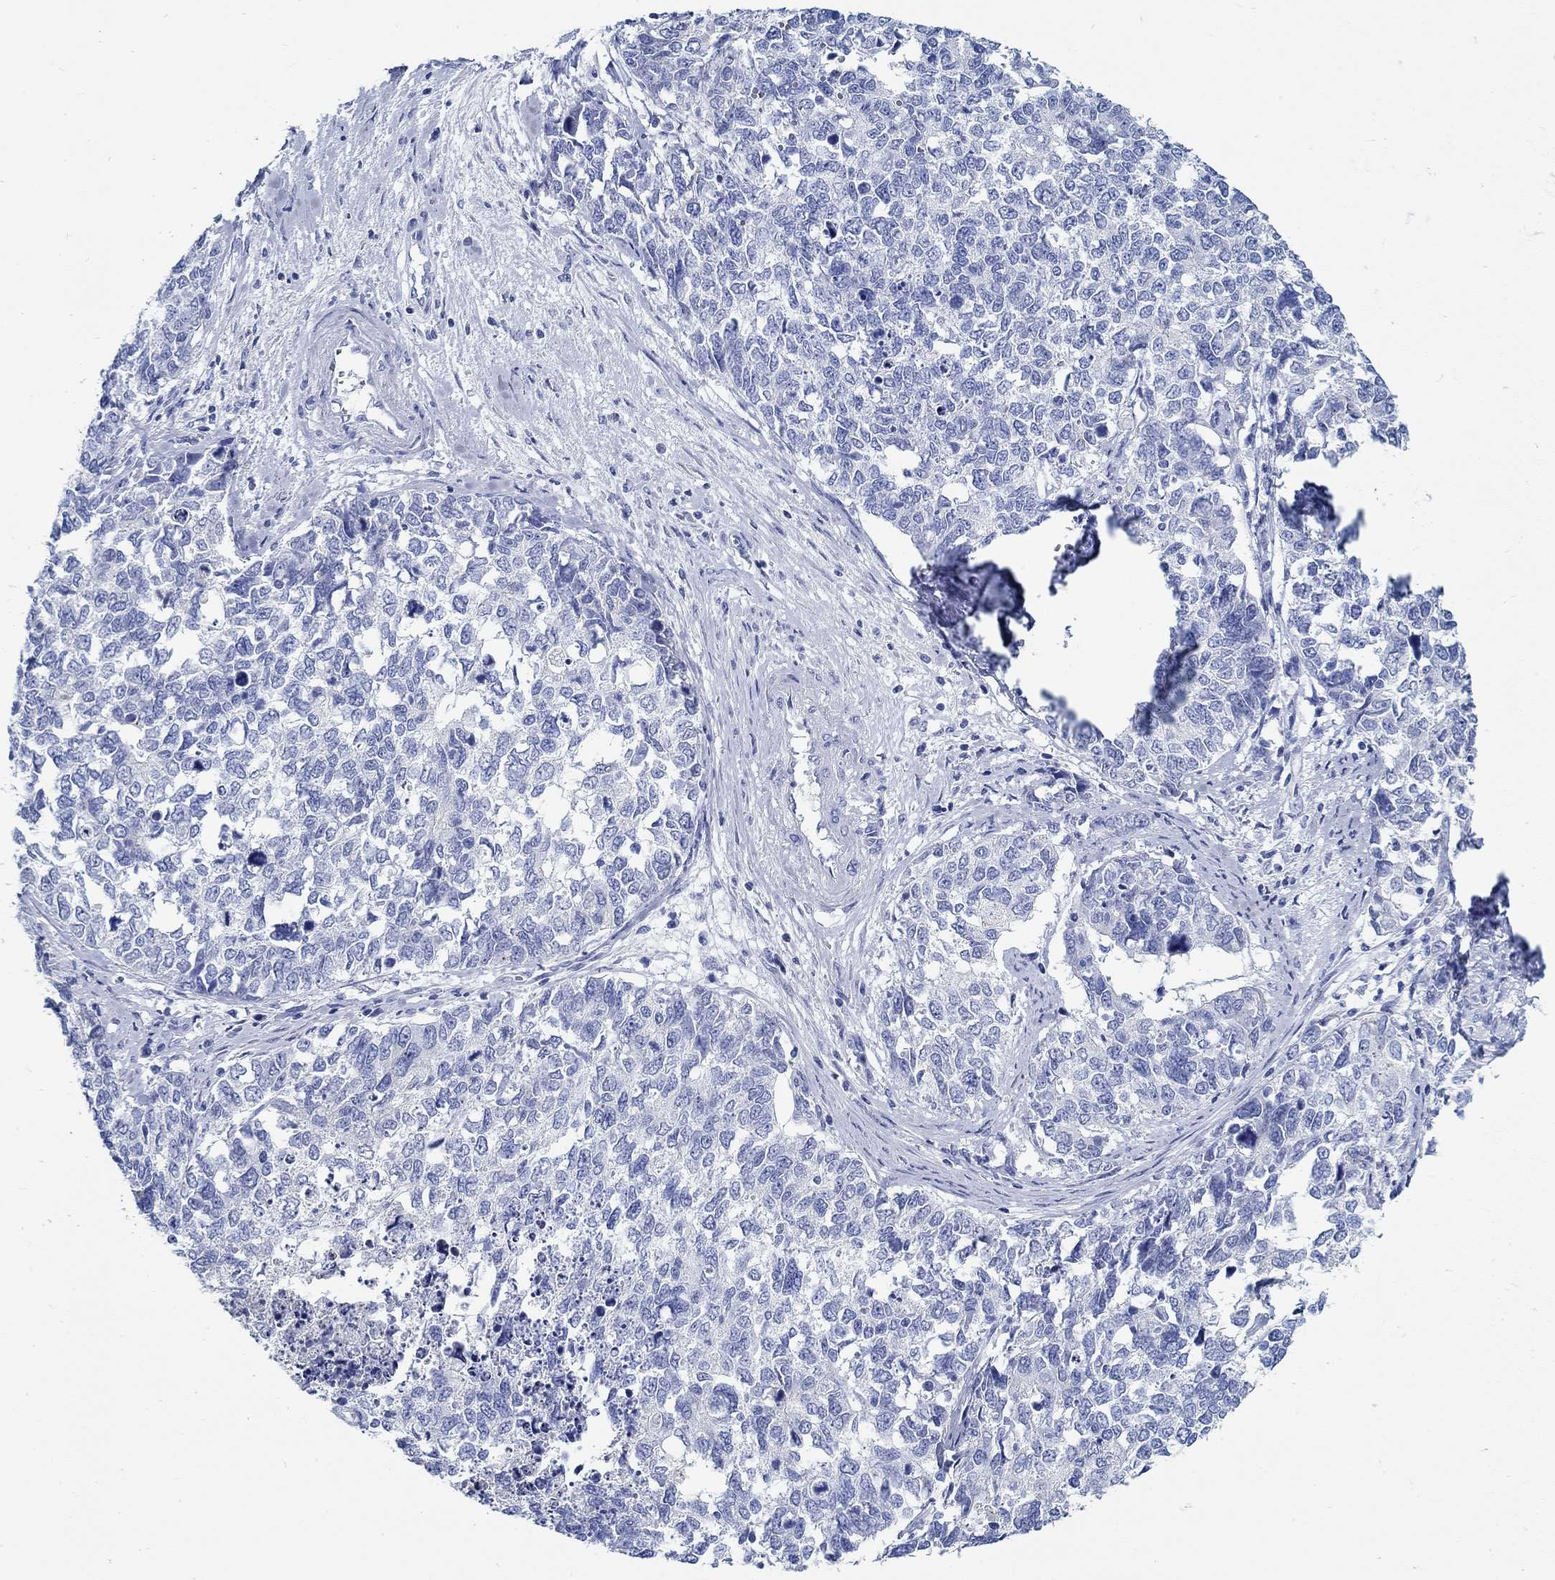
{"staining": {"intensity": "negative", "quantity": "none", "location": "none"}, "tissue": "cervical cancer", "cell_type": "Tumor cells", "image_type": "cancer", "snomed": [{"axis": "morphology", "description": "Squamous cell carcinoma, NOS"}, {"axis": "topography", "description": "Cervix"}], "caption": "Immunohistochemistry micrograph of neoplastic tissue: cervical squamous cell carcinoma stained with DAB (3,3'-diaminobenzidine) reveals no significant protein positivity in tumor cells.", "gene": "RD3L", "patient": {"sex": "female", "age": 63}}